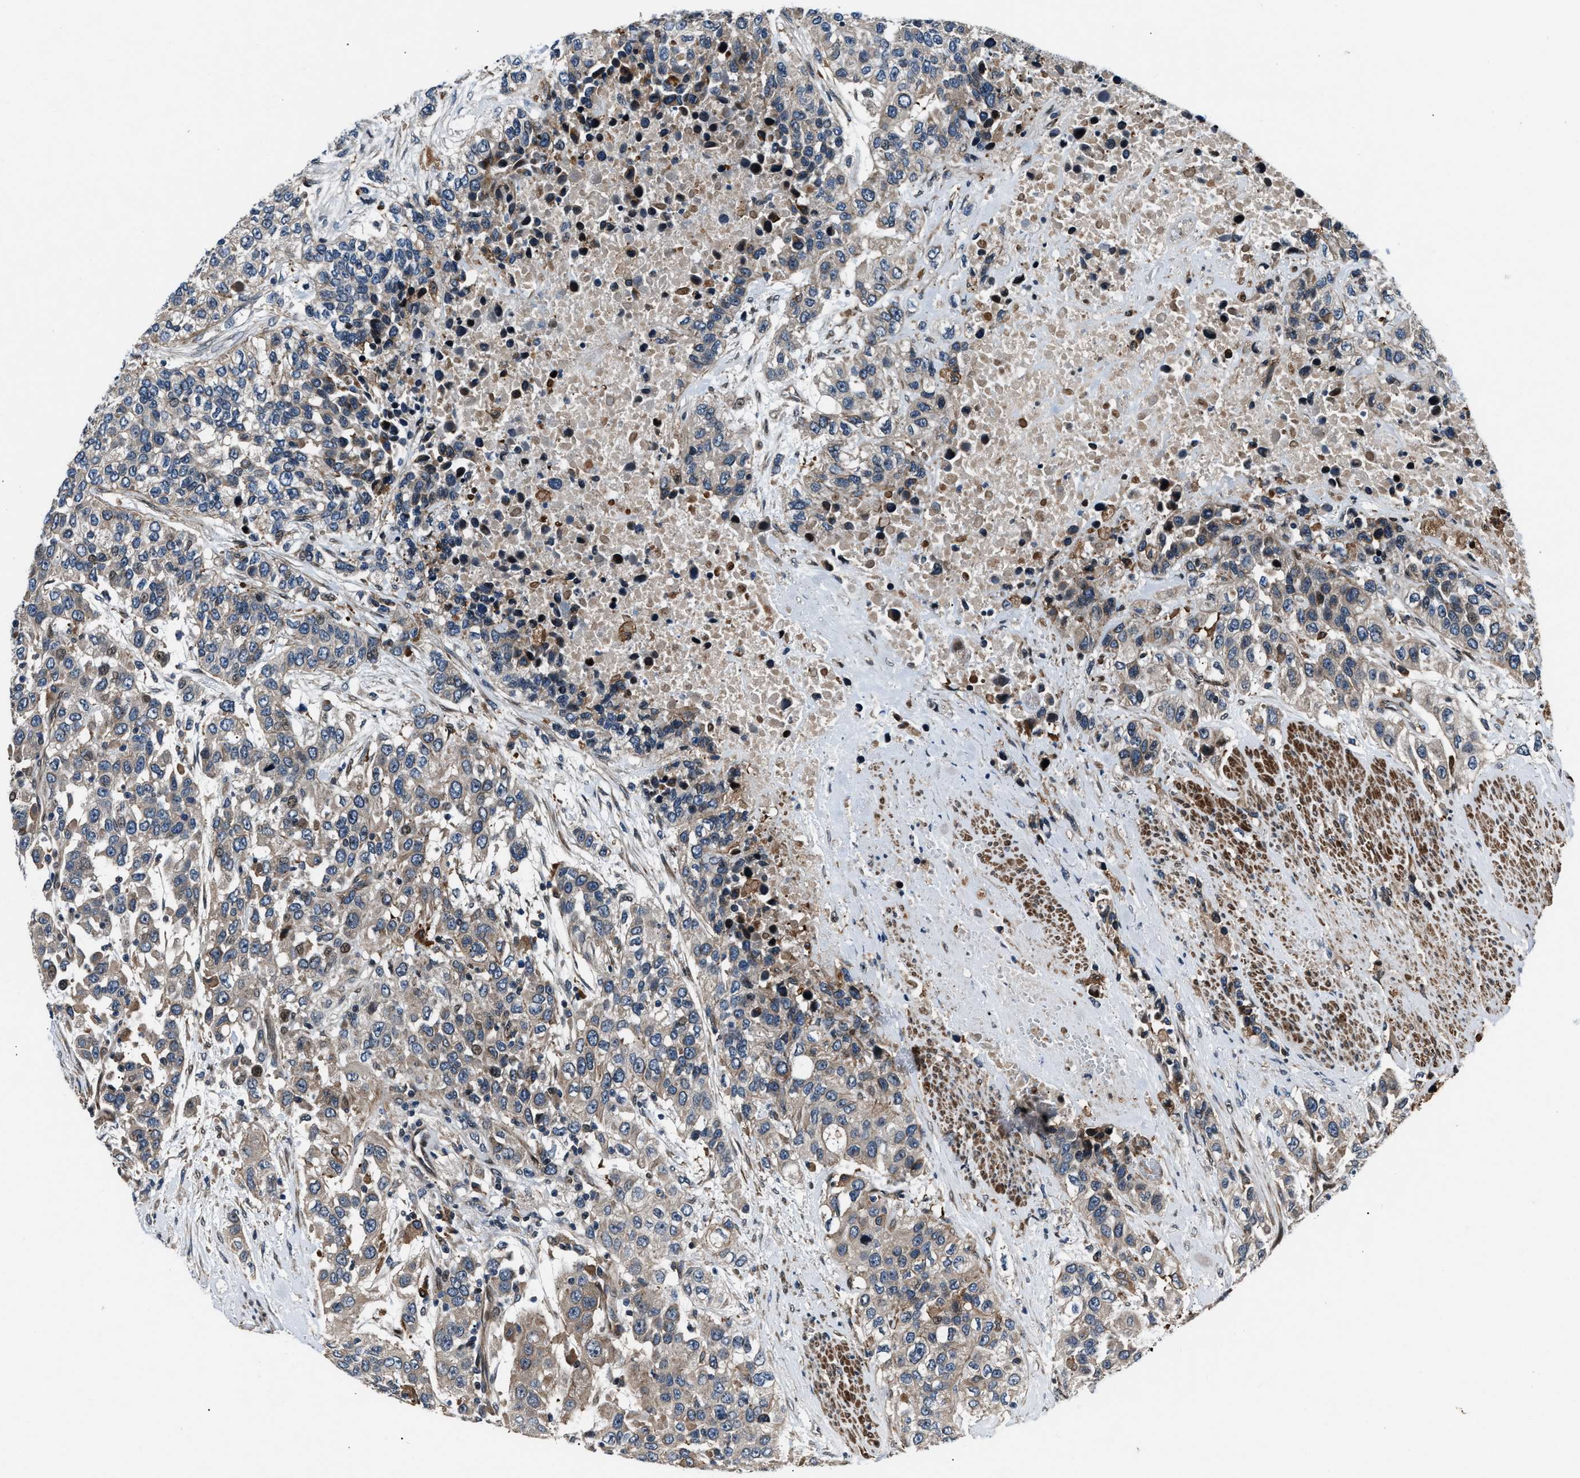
{"staining": {"intensity": "weak", "quantity": "<25%", "location": "cytoplasmic/membranous"}, "tissue": "urothelial cancer", "cell_type": "Tumor cells", "image_type": "cancer", "snomed": [{"axis": "morphology", "description": "Urothelial carcinoma, High grade"}, {"axis": "topography", "description": "Urinary bladder"}], "caption": "This is a image of immunohistochemistry staining of high-grade urothelial carcinoma, which shows no staining in tumor cells.", "gene": "DYNC2I1", "patient": {"sex": "female", "age": 80}}